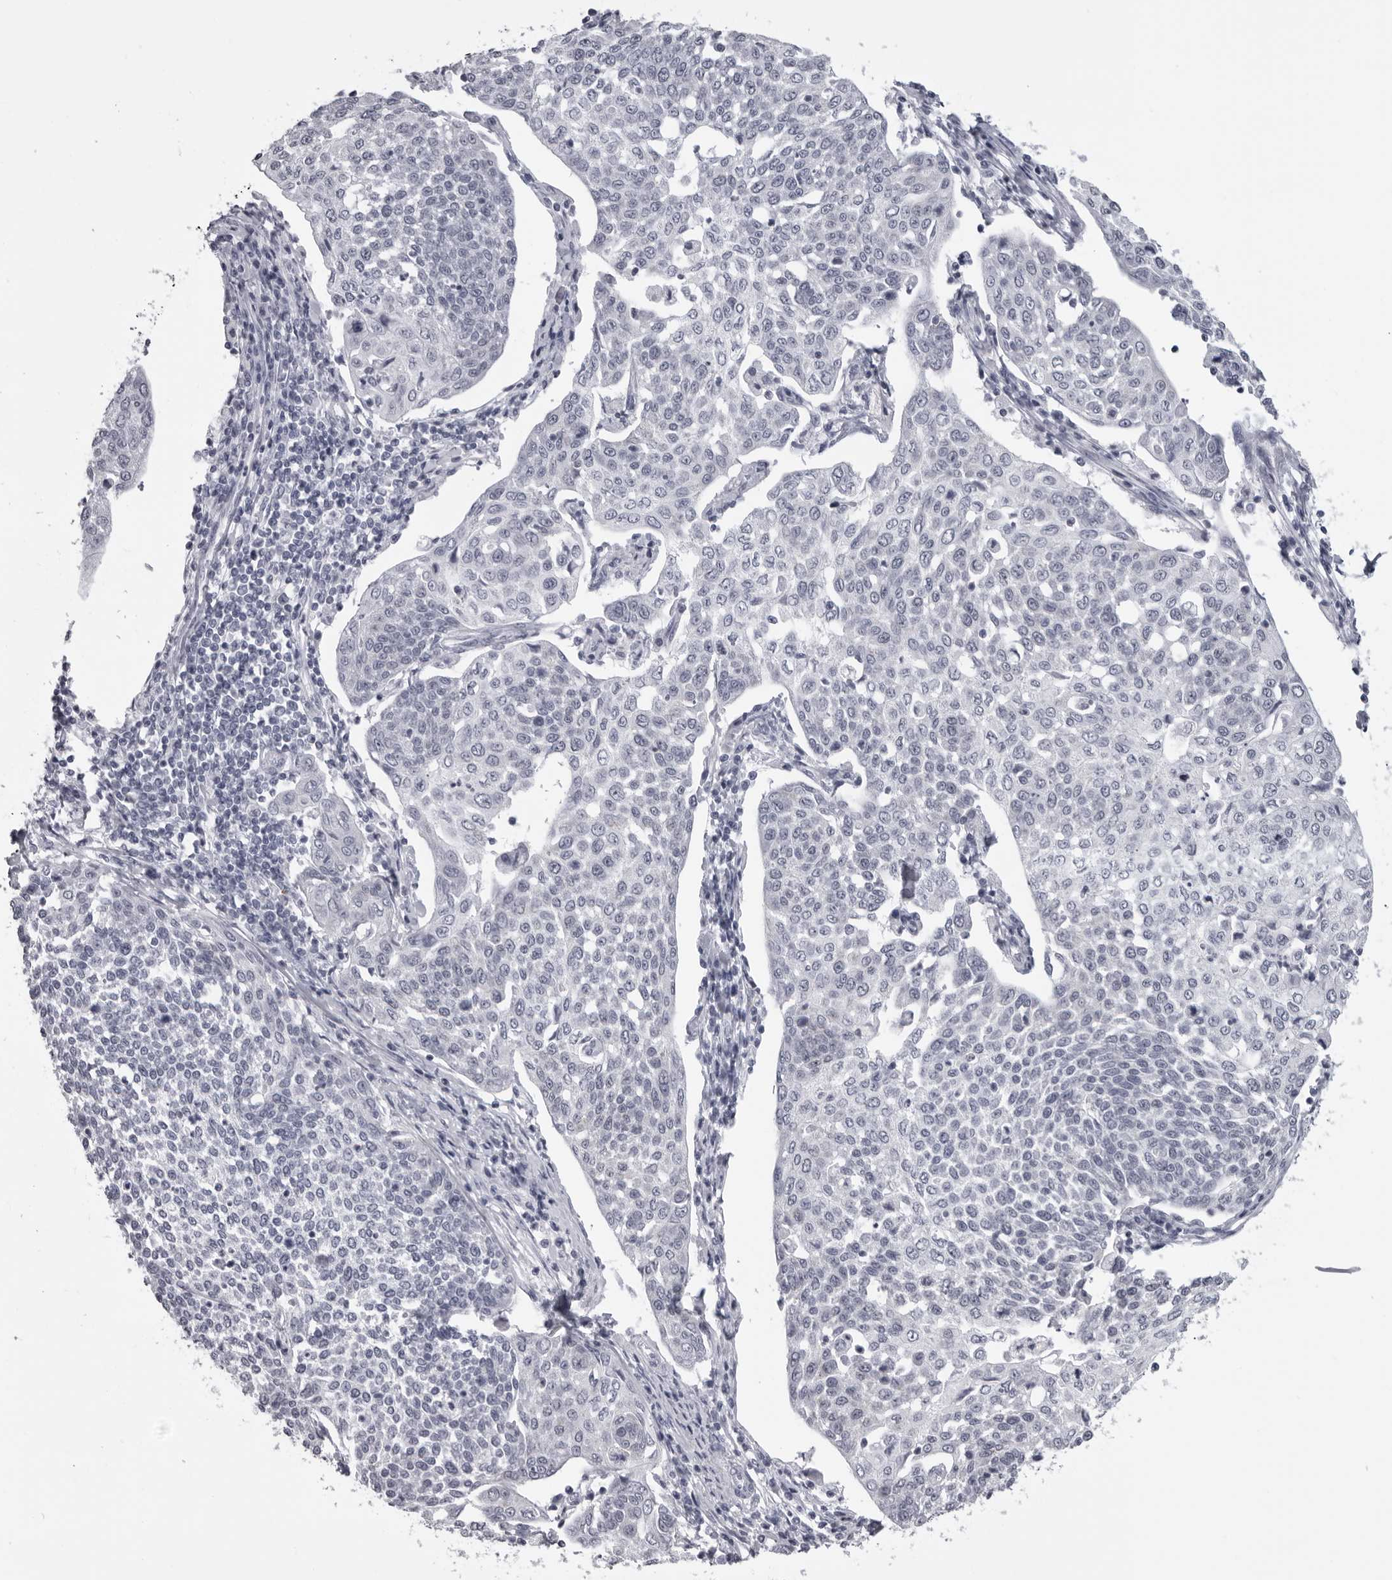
{"staining": {"intensity": "negative", "quantity": "none", "location": "none"}, "tissue": "cervical cancer", "cell_type": "Tumor cells", "image_type": "cancer", "snomed": [{"axis": "morphology", "description": "Squamous cell carcinoma, NOS"}, {"axis": "topography", "description": "Cervix"}], "caption": "The immunohistochemistry (IHC) histopathology image has no significant positivity in tumor cells of cervical squamous cell carcinoma tissue.", "gene": "DNALI1", "patient": {"sex": "female", "age": 34}}